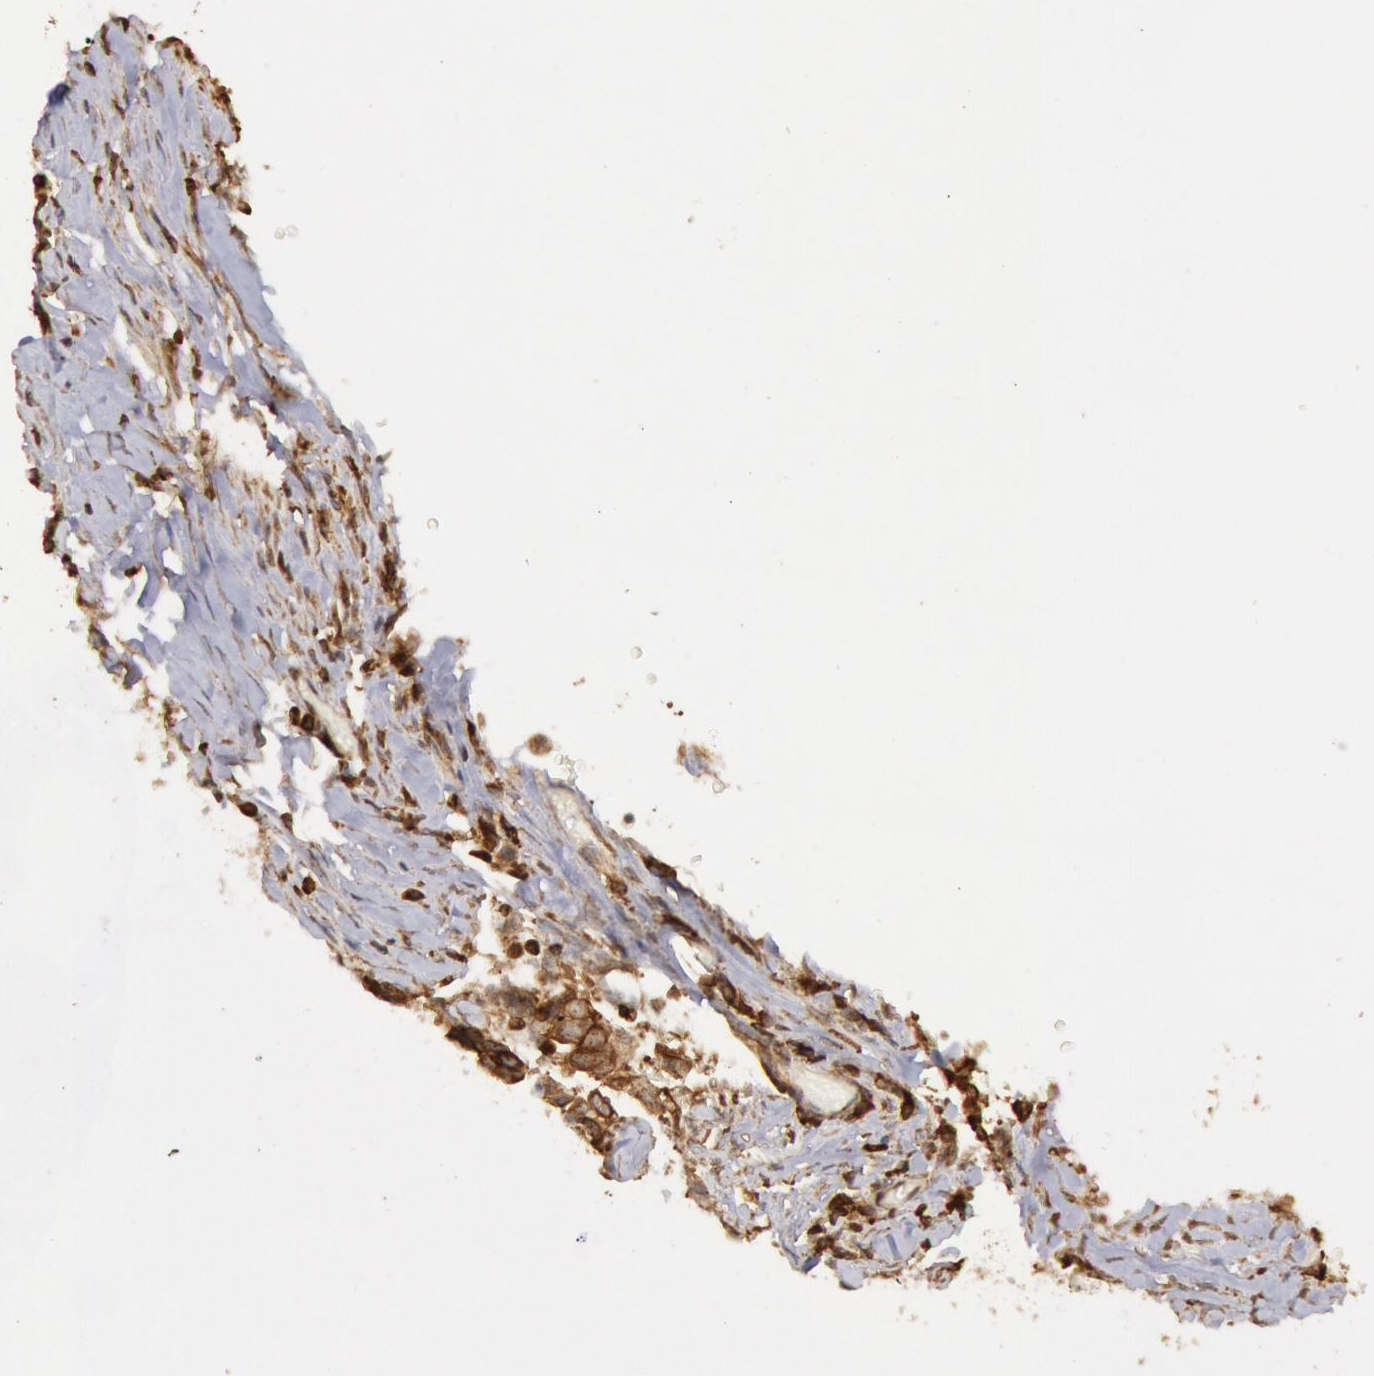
{"staining": {"intensity": "moderate", "quantity": ">75%", "location": "cytoplasmic/membranous"}, "tissue": "lung cancer", "cell_type": "Tumor cells", "image_type": "cancer", "snomed": [{"axis": "morphology", "description": "Squamous cell carcinoma, NOS"}, {"axis": "topography", "description": "Lung"}], "caption": "A medium amount of moderate cytoplasmic/membranous staining is seen in about >75% of tumor cells in lung cancer tissue.", "gene": "TAP2", "patient": {"sex": "male", "age": 64}}